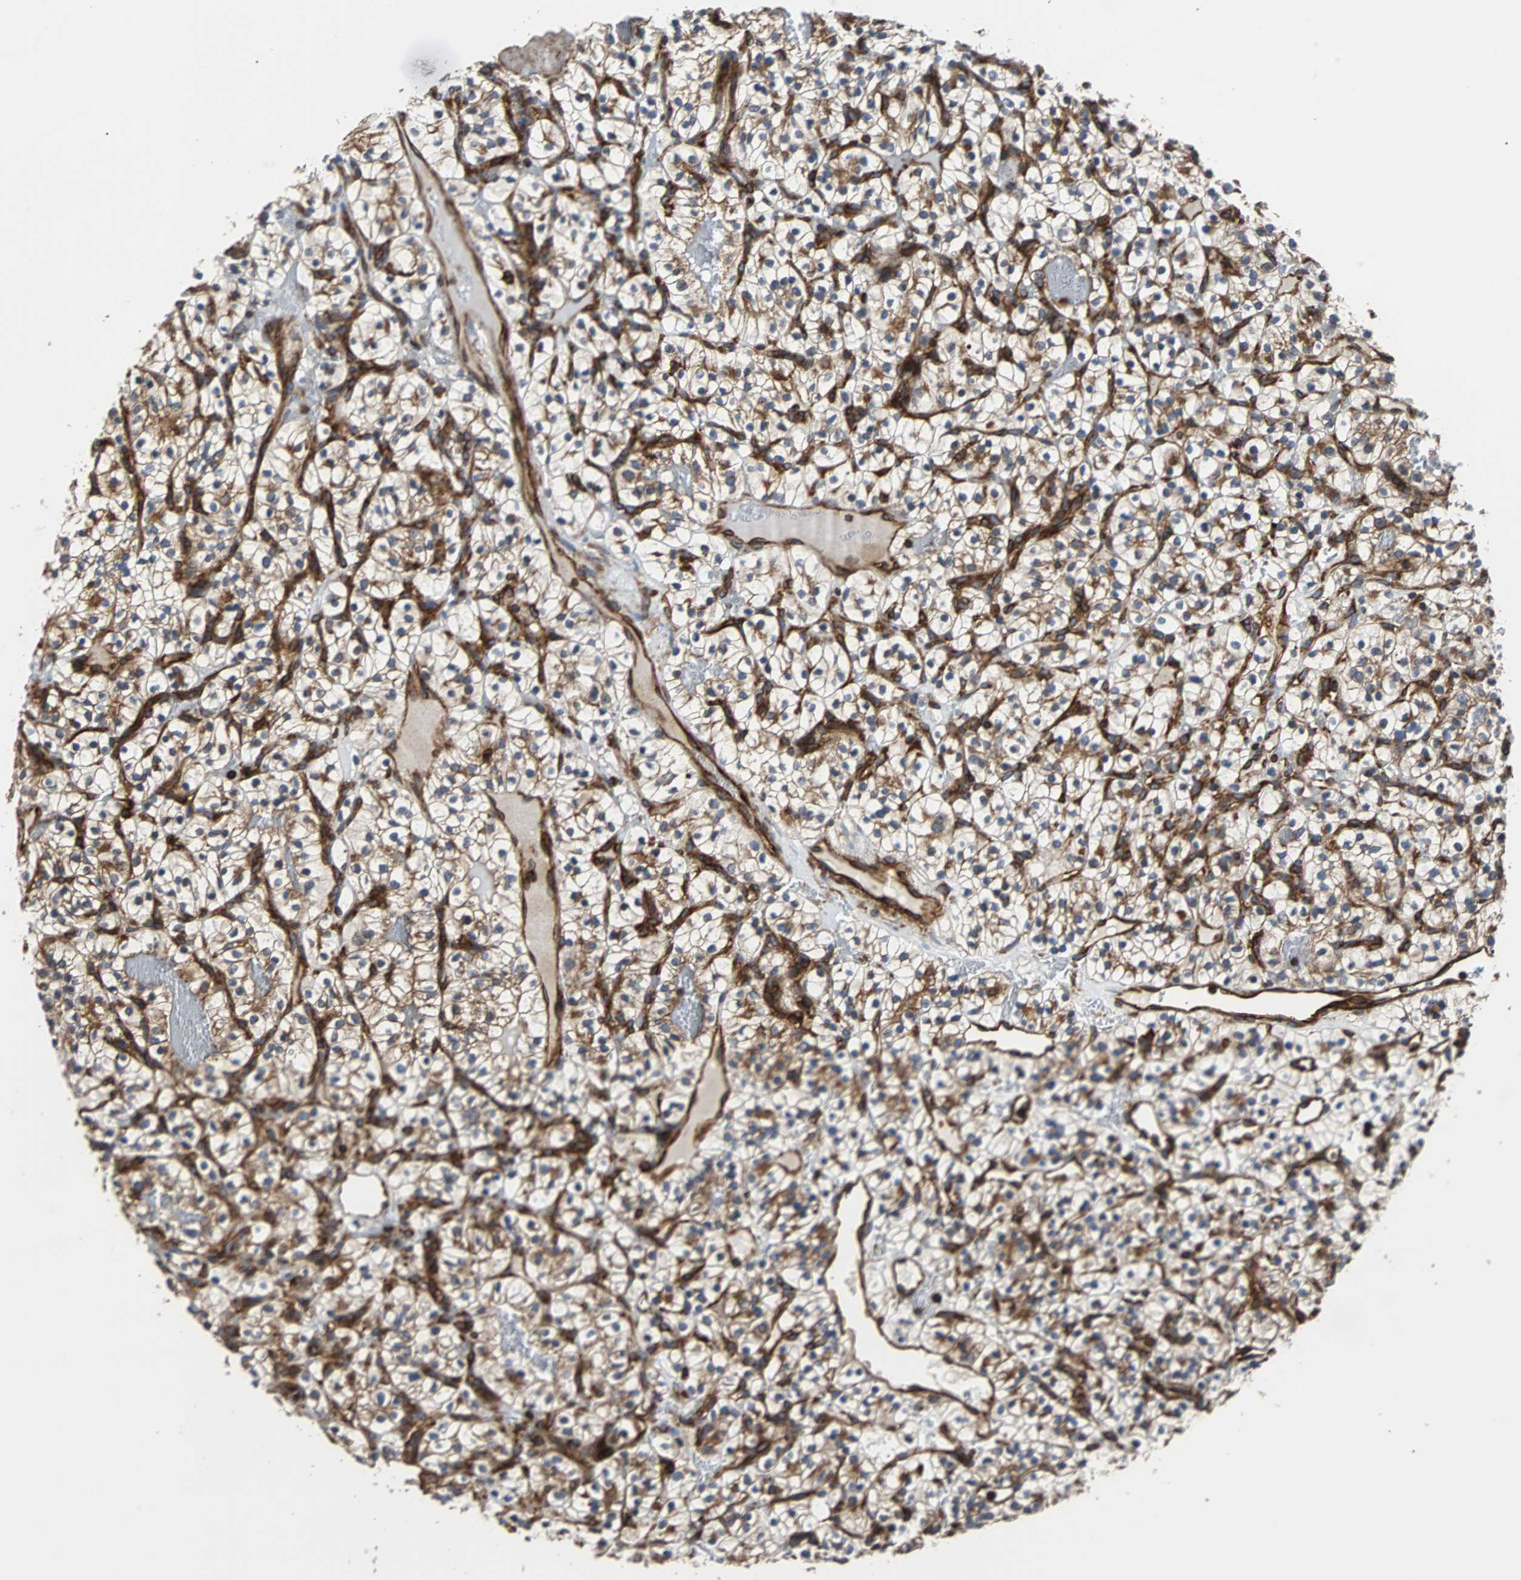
{"staining": {"intensity": "weak", "quantity": ">75%", "location": "cytoplasmic/membranous"}, "tissue": "renal cancer", "cell_type": "Tumor cells", "image_type": "cancer", "snomed": [{"axis": "morphology", "description": "Adenocarcinoma, NOS"}, {"axis": "topography", "description": "Kidney"}], "caption": "Renal adenocarcinoma stained with a brown dye reveals weak cytoplasmic/membranous positive expression in approximately >75% of tumor cells.", "gene": "PLCG2", "patient": {"sex": "female", "age": 57}}